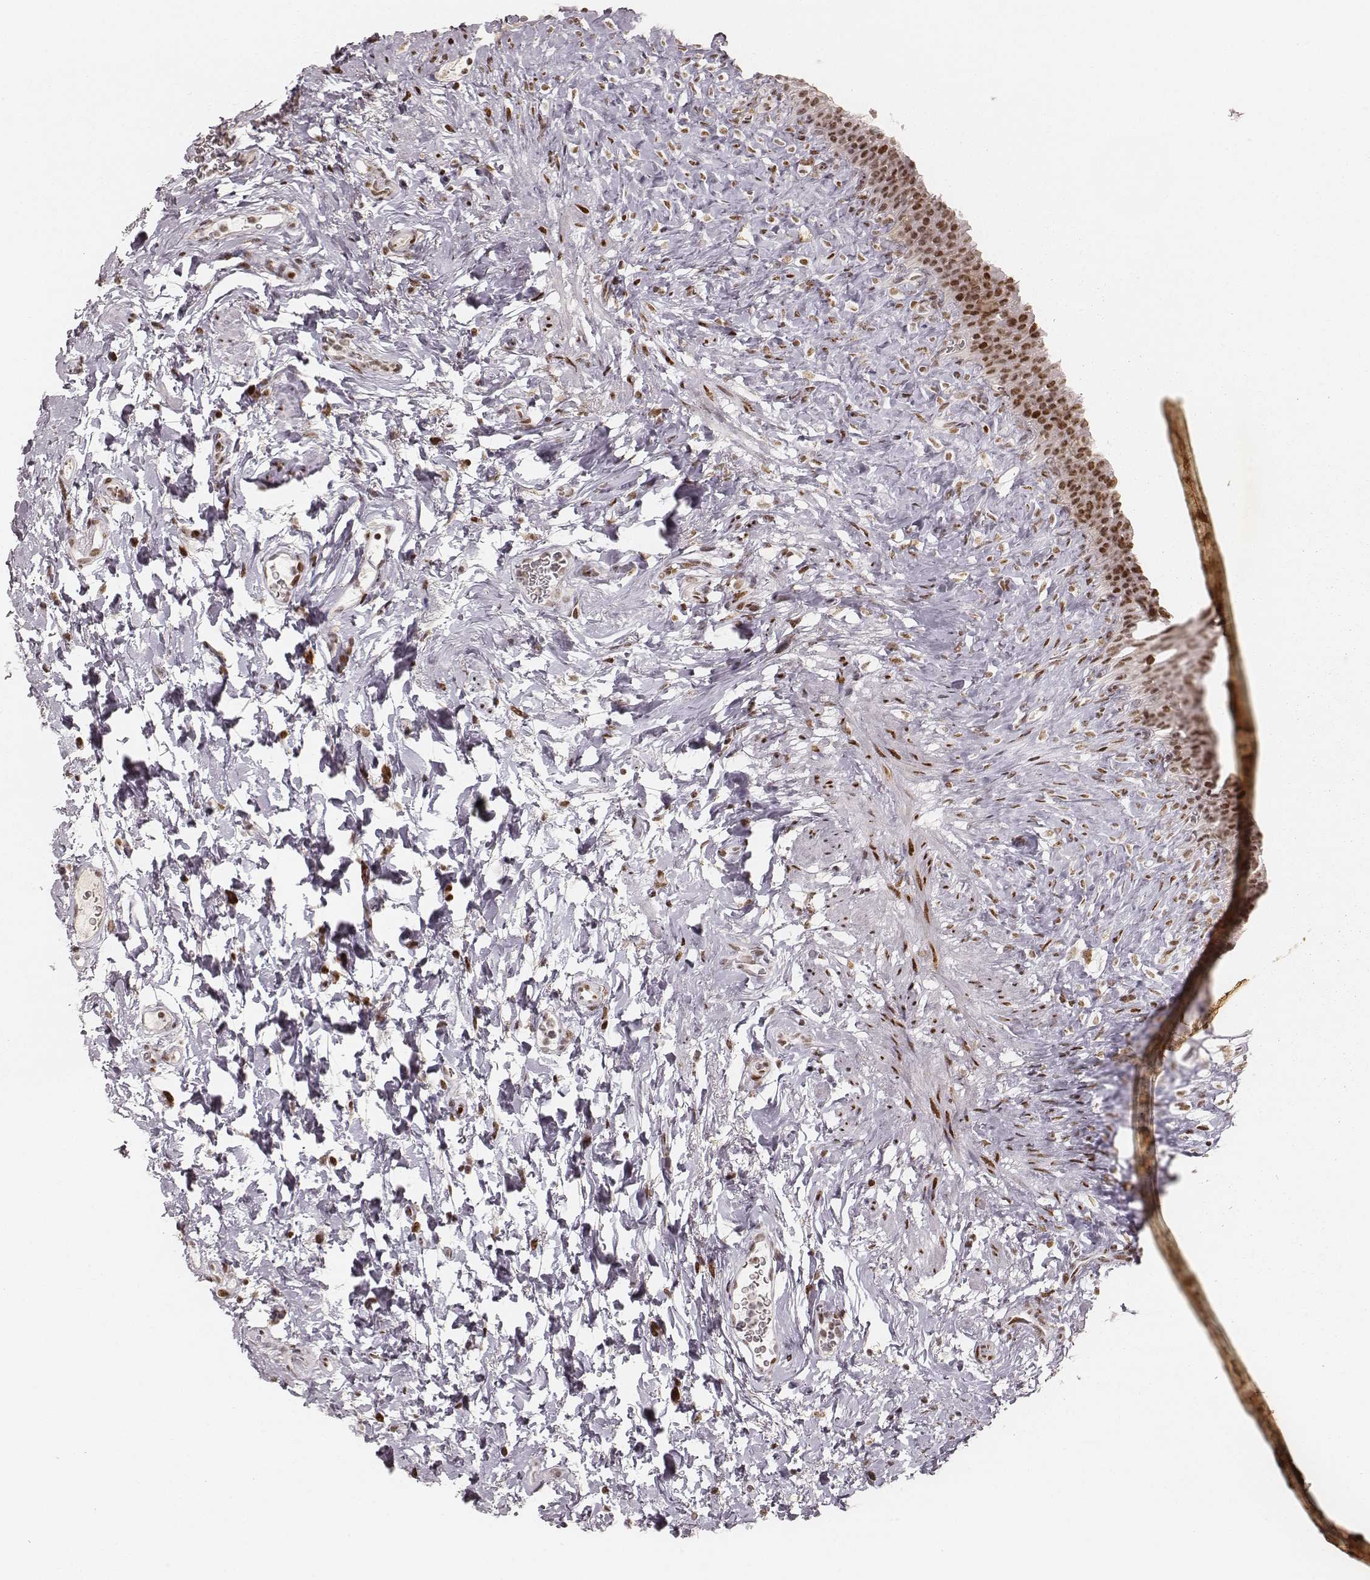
{"staining": {"intensity": "strong", "quantity": ">75%", "location": "nuclear"}, "tissue": "urinary bladder", "cell_type": "Urothelial cells", "image_type": "normal", "snomed": [{"axis": "morphology", "description": "Normal tissue, NOS"}, {"axis": "topography", "description": "Urinary bladder"}], "caption": "Protein staining of normal urinary bladder demonstrates strong nuclear expression in about >75% of urothelial cells.", "gene": "HNRNPC", "patient": {"sex": "male", "age": 76}}